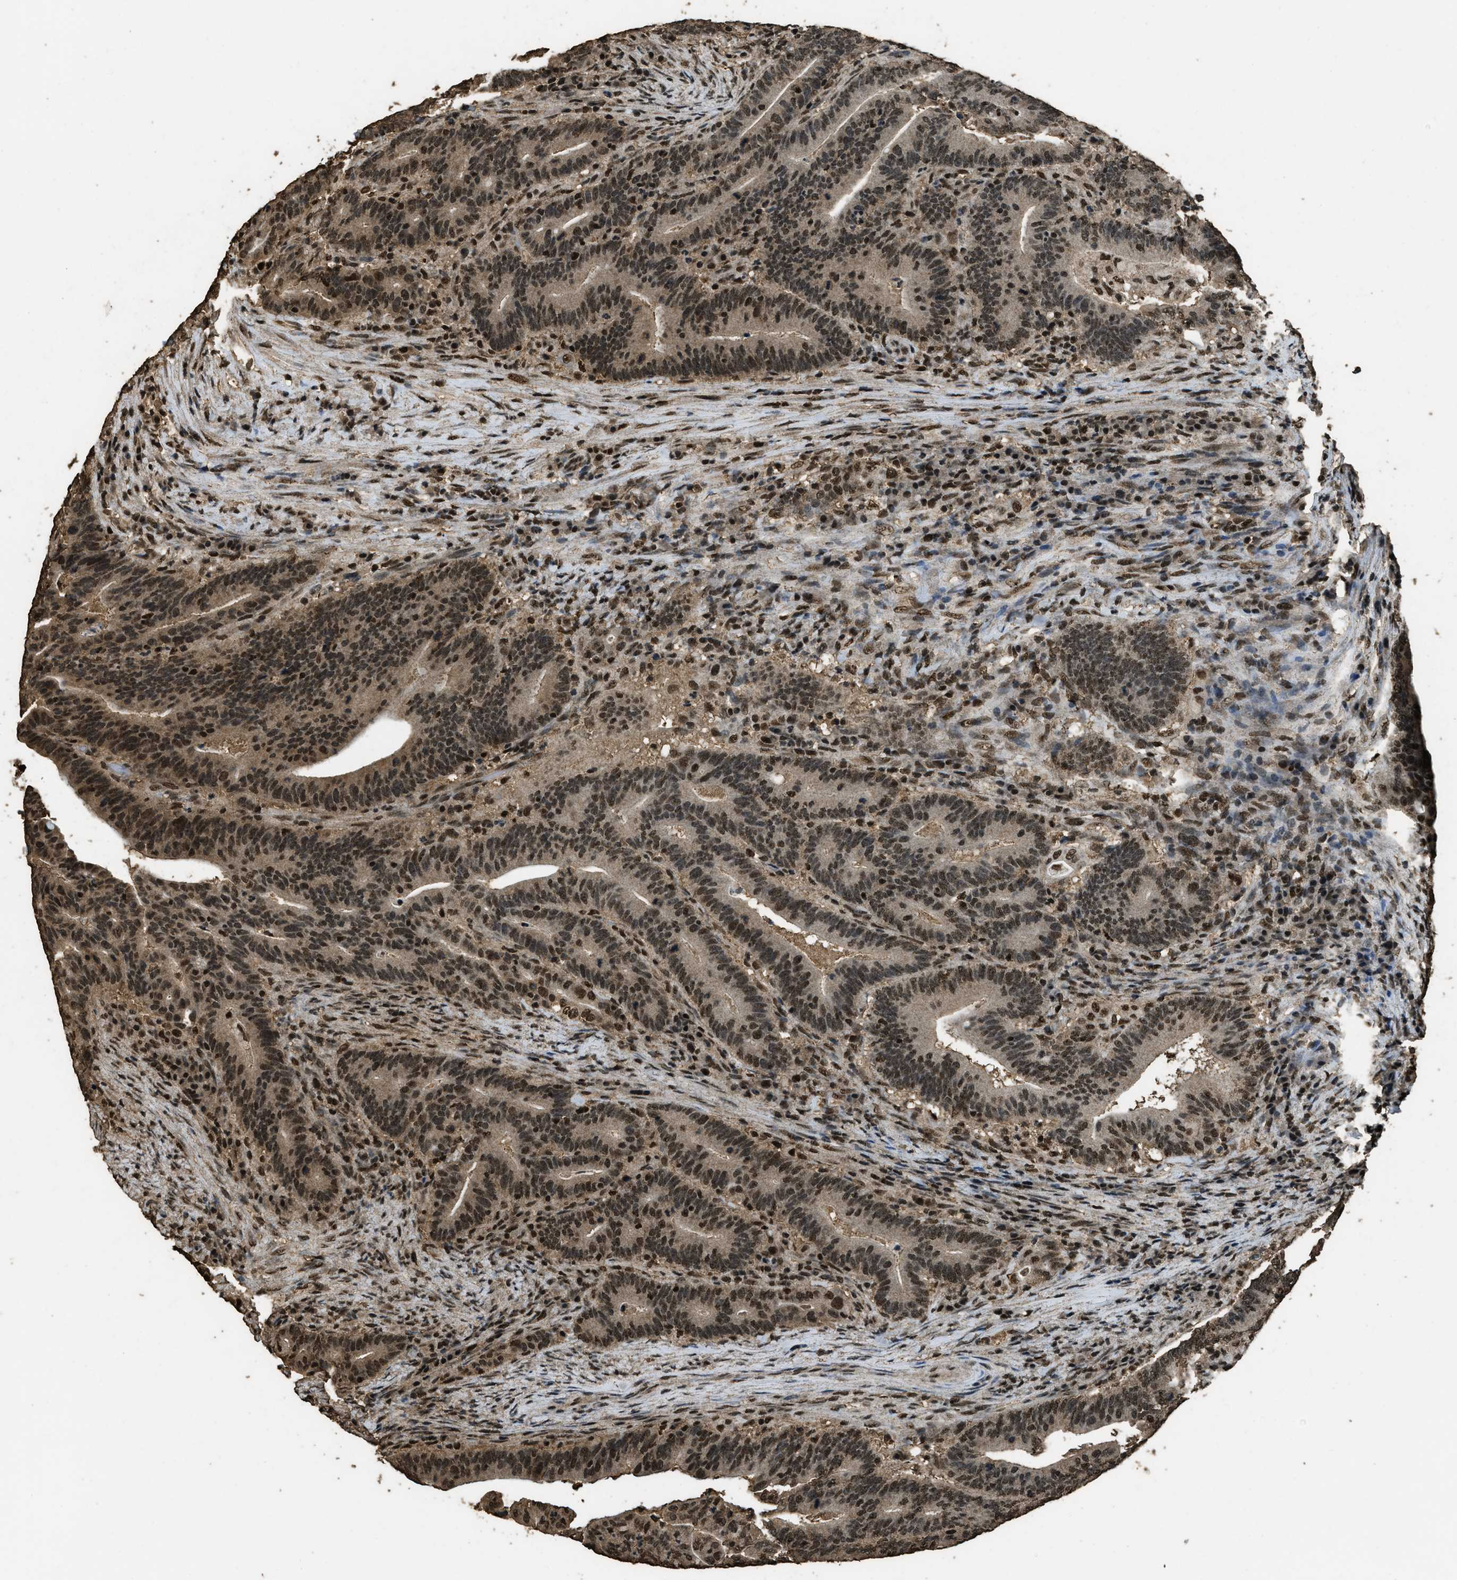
{"staining": {"intensity": "moderate", "quantity": ">75%", "location": "nuclear"}, "tissue": "colorectal cancer", "cell_type": "Tumor cells", "image_type": "cancer", "snomed": [{"axis": "morphology", "description": "Normal tissue, NOS"}, {"axis": "morphology", "description": "Adenocarcinoma, NOS"}, {"axis": "topography", "description": "Colon"}], "caption": "Colorectal adenocarcinoma stained for a protein (brown) demonstrates moderate nuclear positive staining in approximately >75% of tumor cells.", "gene": "MYB", "patient": {"sex": "female", "age": 66}}